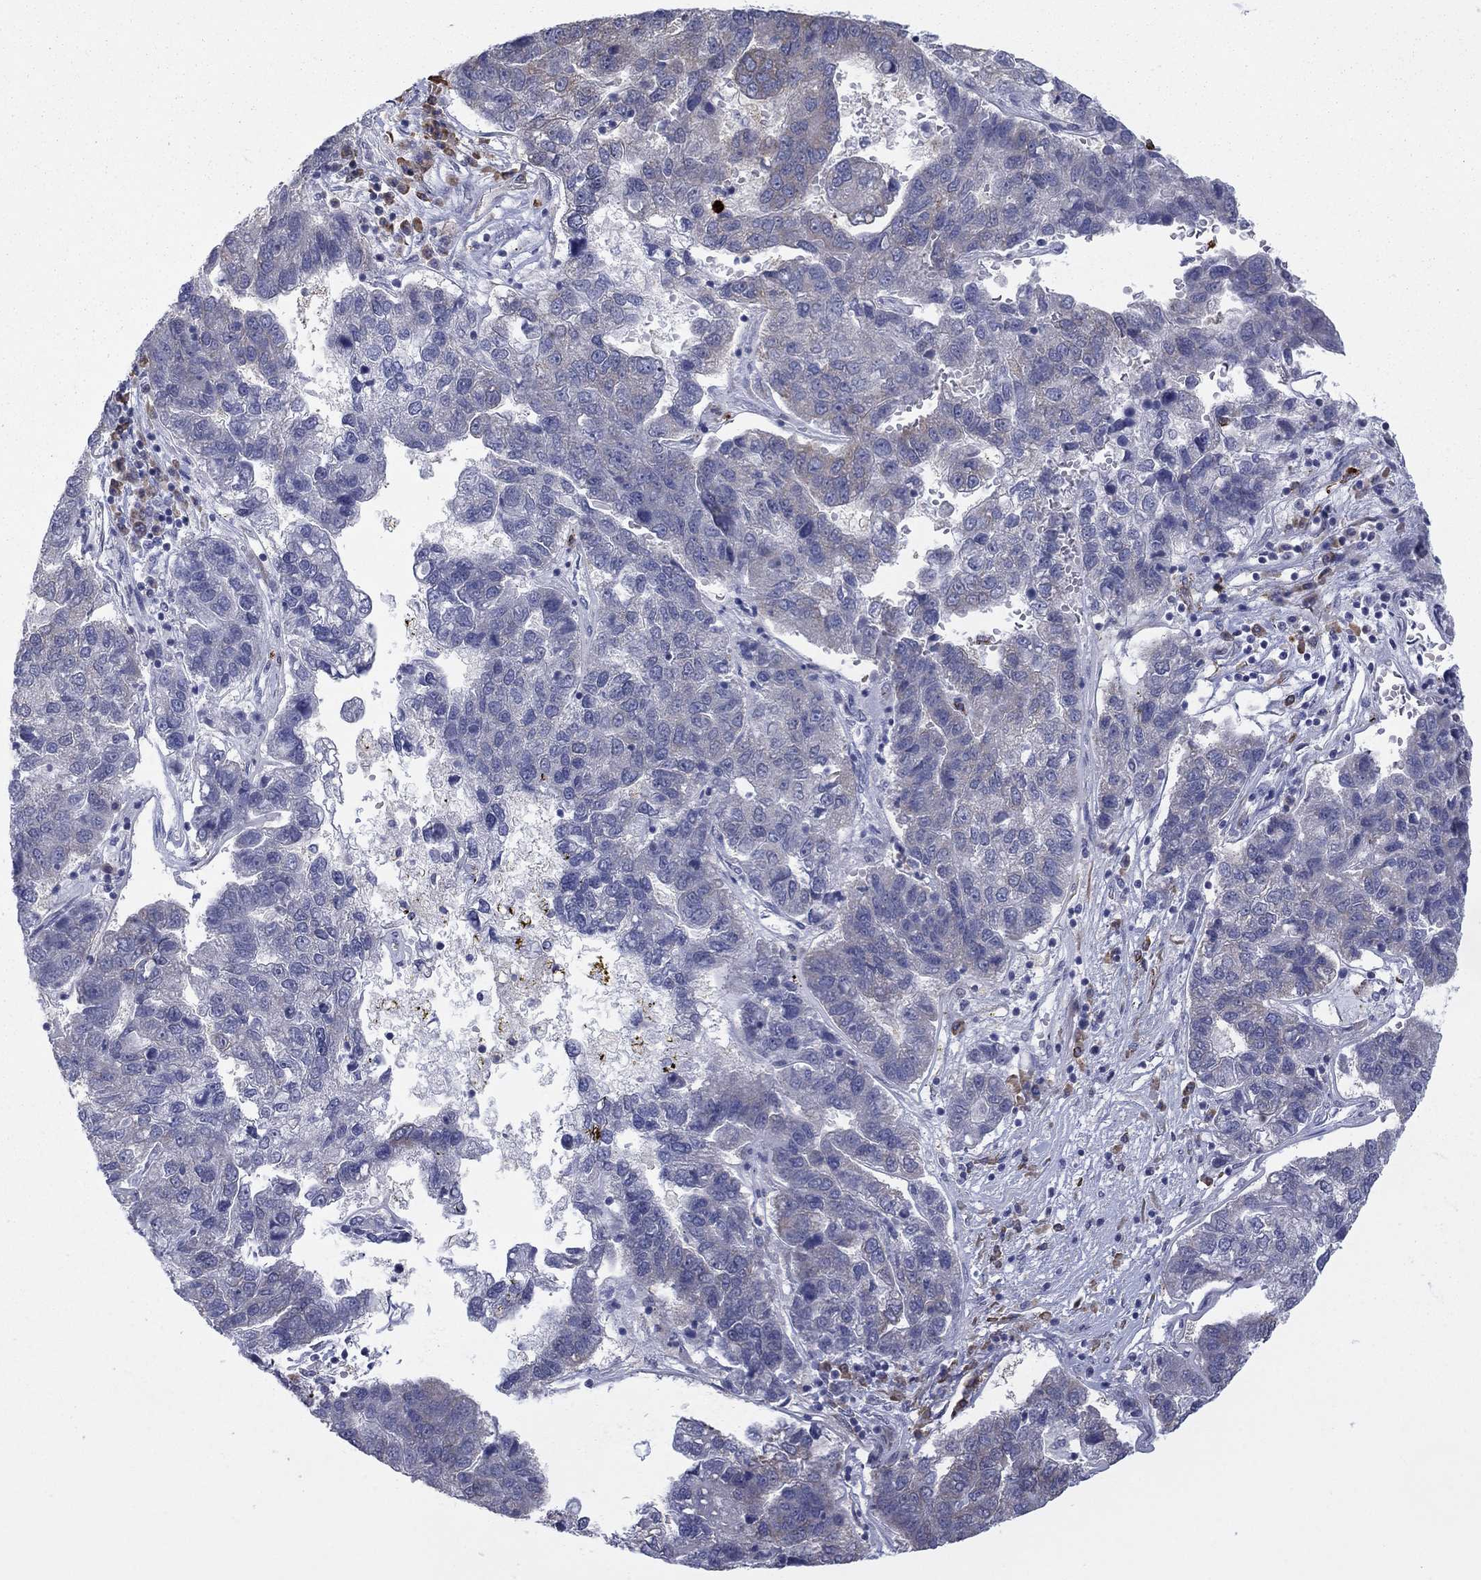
{"staining": {"intensity": "negative", "quantity": "none", "location": "none"}, "tissue": "pancreatic cancer", "cell_type": "Tumor cells", "image_type": "cancer", "snomed": [{"axis": "morphology", "description": "Adenocarcinoma, NOS"}, {"axis": "topography", "description": "Pancreas"}], "caption": "Immunohistochemistry (IHC) of human pancreatic cancer reveals no positivity in tumor cells.", "gene": "MTRFR", "patient": {"sex": "female", "age": 61}}